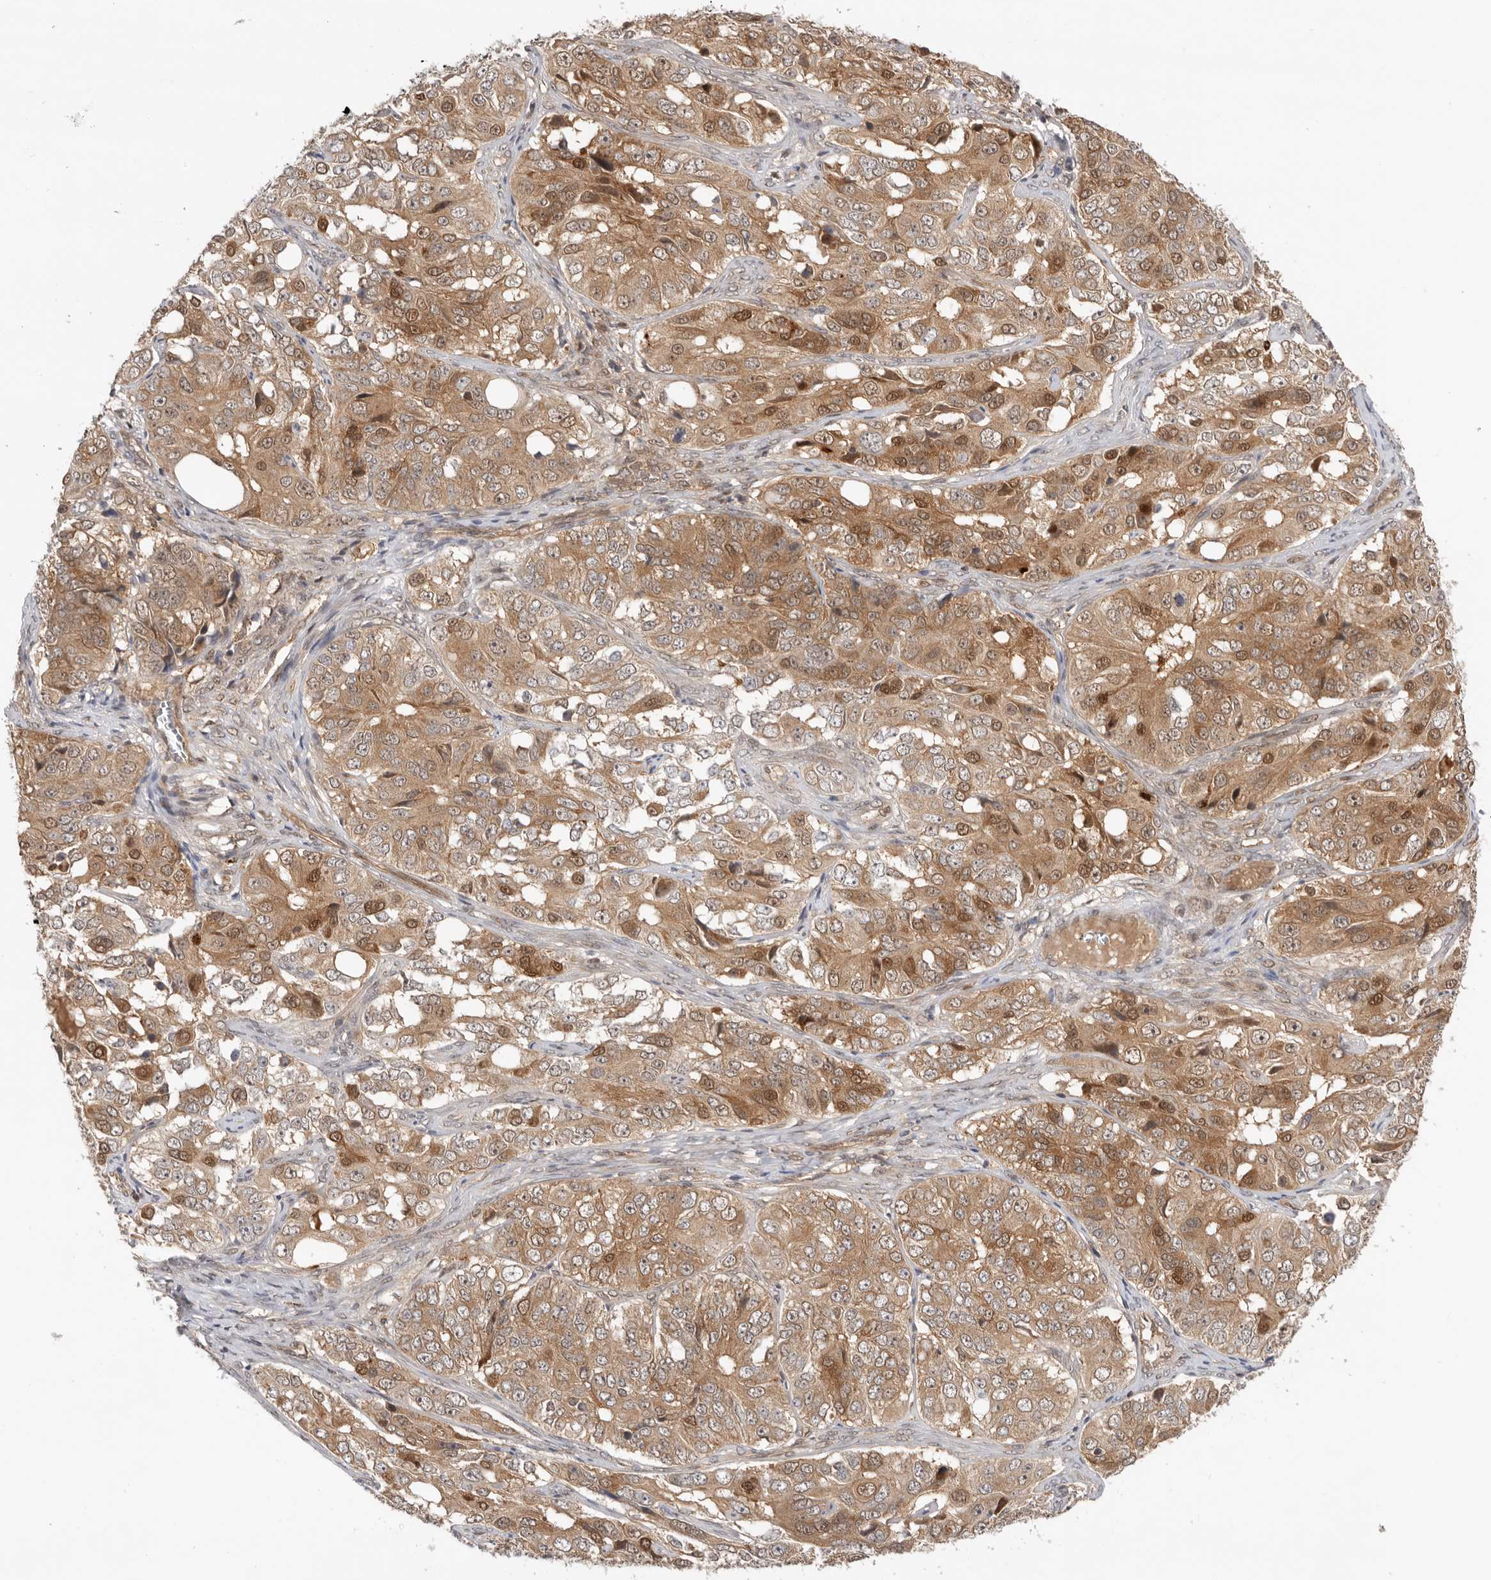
{"staining": {"intensity": "moderate", "quantity": ">75%", "location": "cytoplasmic/membranous,nuclear"}, "tissue": "ovarian cancer", "cell_type": "Tumor cells", "image_type": "cancer", "snomed": [{"axis": "morphology", "description": "Carcinoma, endometroid"}, {"axis": "topography", "description": "Ovary"}], "caption": "Moderate cytoplasmic/membranous and nuclear protein expression is seen in approximately >75% of tumor cells in ovarian endometroid carcinoma.", "gene": "DCAF8", "patient": {"sex": "female", "age": 51}}